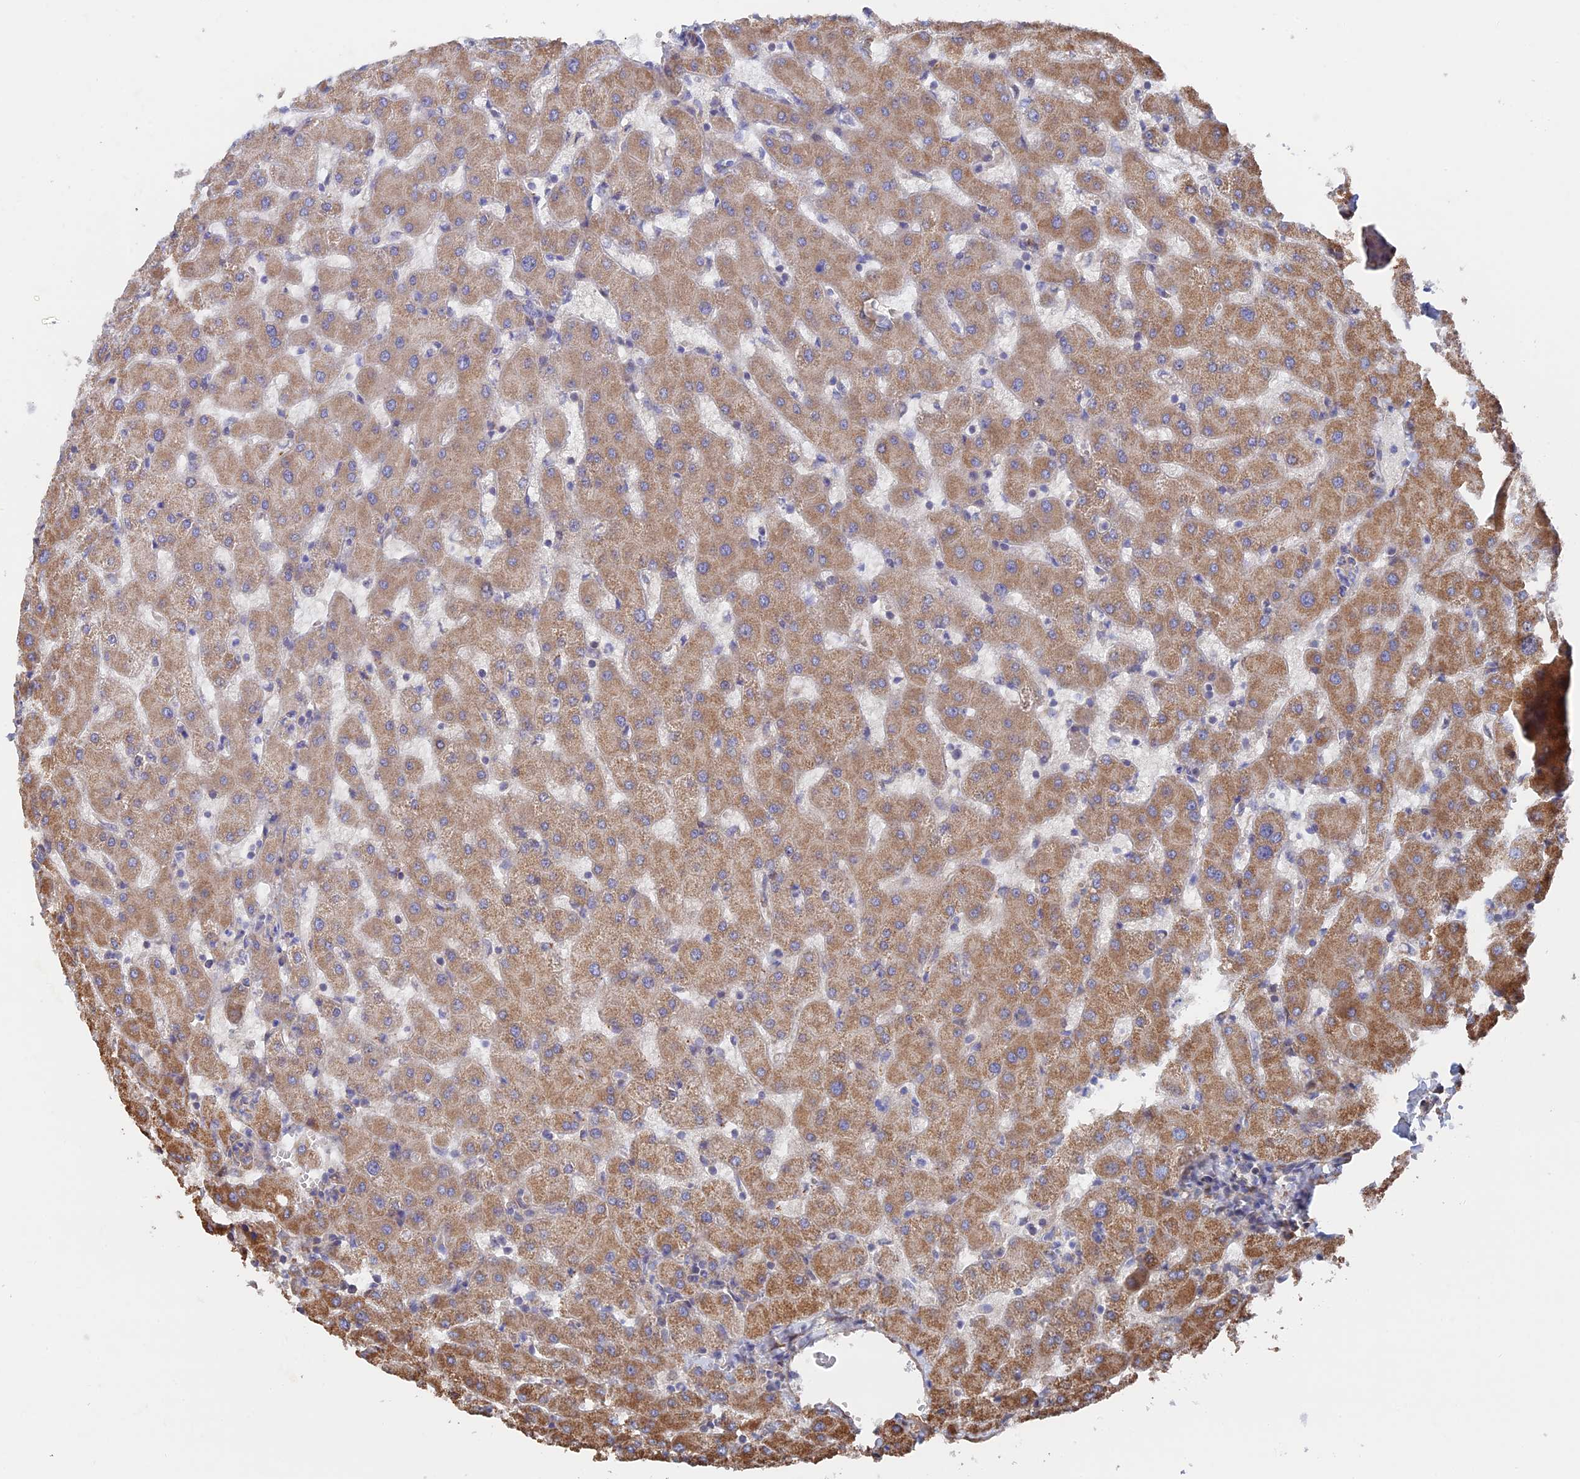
{"staining": {"intensity": "negative", "quantity": "none", "location": "none"}, "tissue": "liver", "cell_type": "Cholangiocytes", "image_type": "normal", "snomed": [{"axis": "morphology", "description": "Normal tissue, NOS"}, {"axis": "topography", "description": "Liver"}], "caption": "DAB immunohistochemical staining of benign liver shows no significant positivity in cholangiocytes. (Immunohistochemistry (ihc), brightfield microscopy, high magnification).", "gene": "ZNF320", "patient": {"sex": "female", "age": 63}}